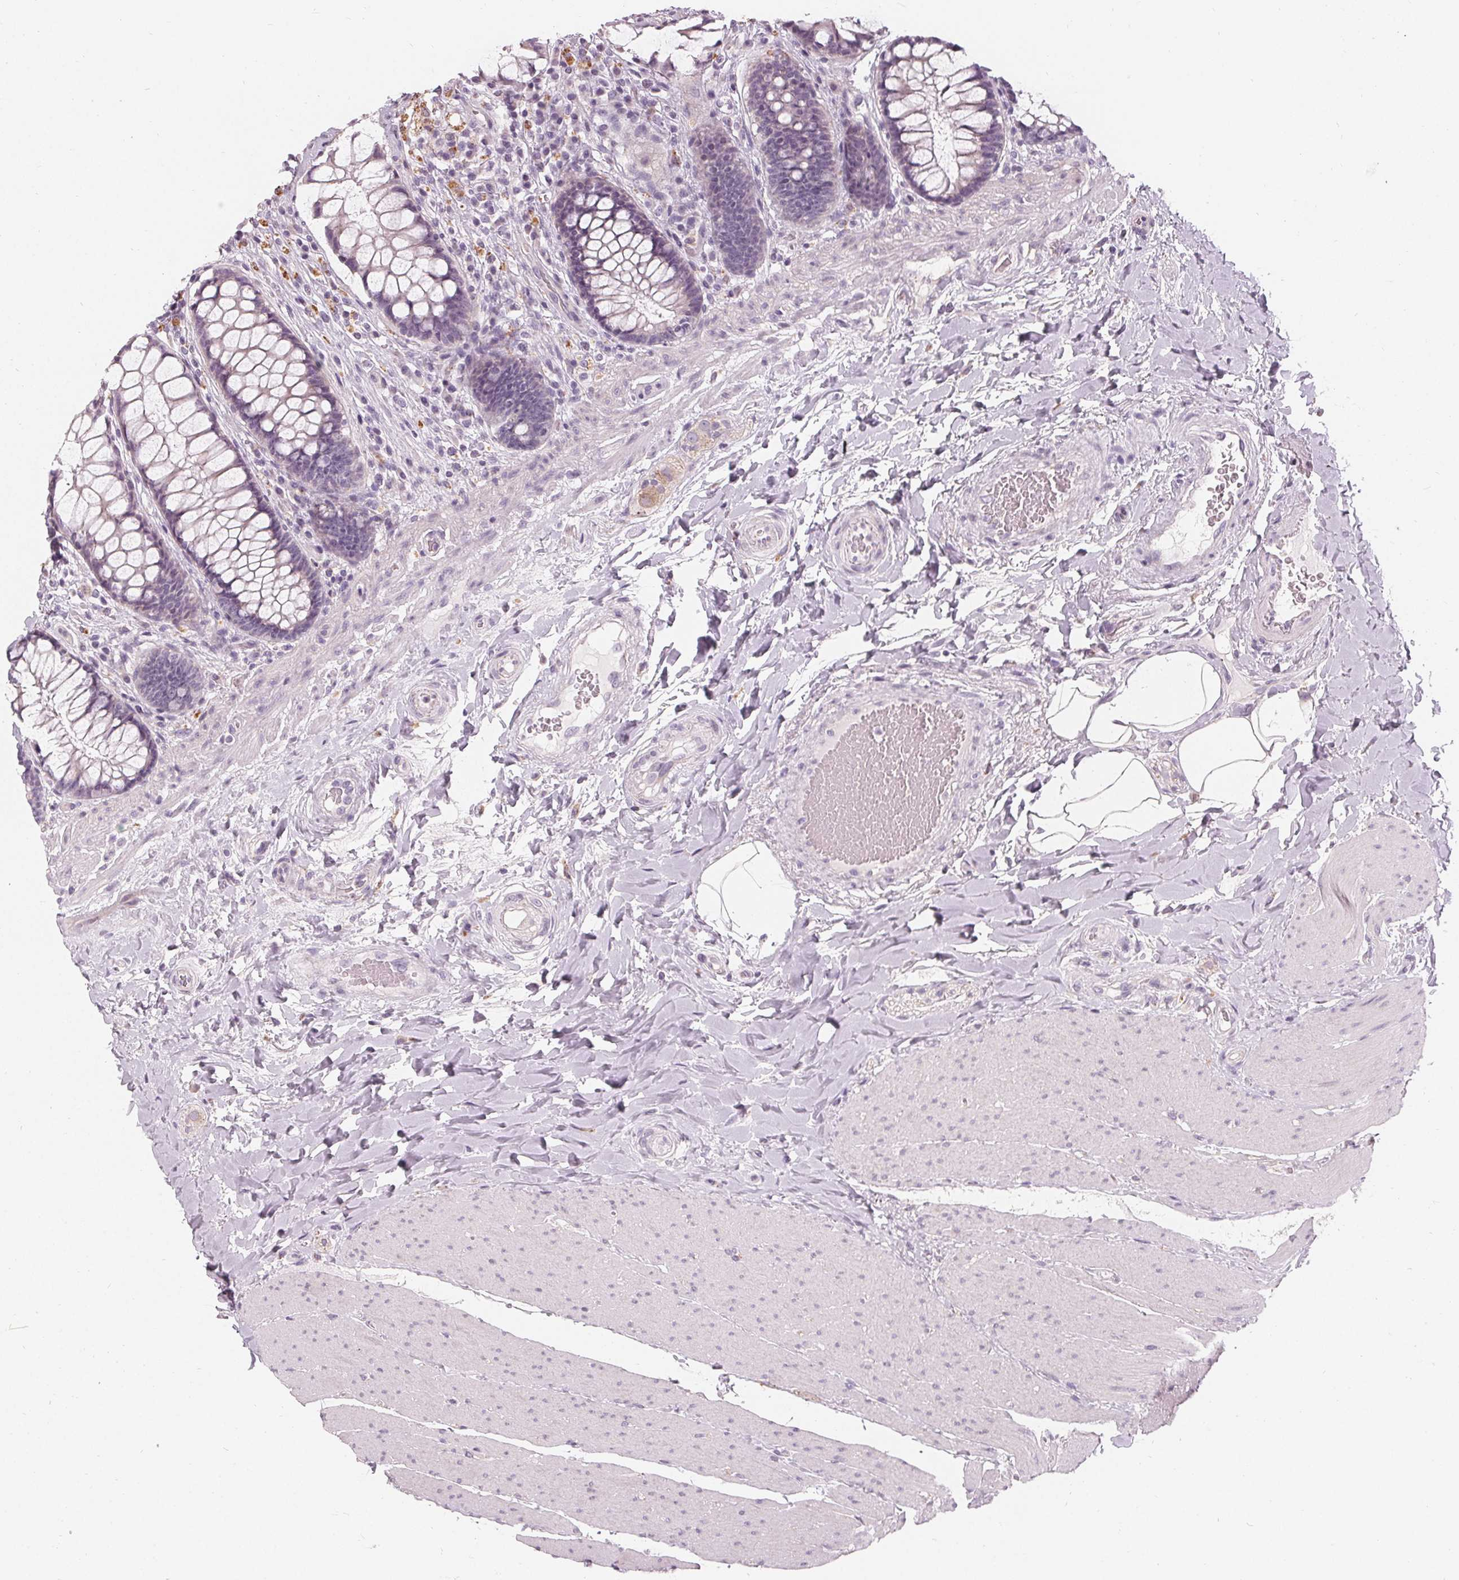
{"staining": {"intensity": "negative", "quantity": "none", "location": "none"}, "tissue": "rectum", "cell_type": "Glandular cells", "image_type": "normal", "snomed": [{"axis": "morphology", "description": "Normal tissue, NOS"}, {"axis": "topography", "description": "Rectum"}], "caption": "High power microscopy photomicrograph of an immunohistochemistry photomicrograph of unremarkable rectum, revealing no significant expression in glandular cells.", "gene": "HOPX", "patient": {"sex": "female", "age": 58}}